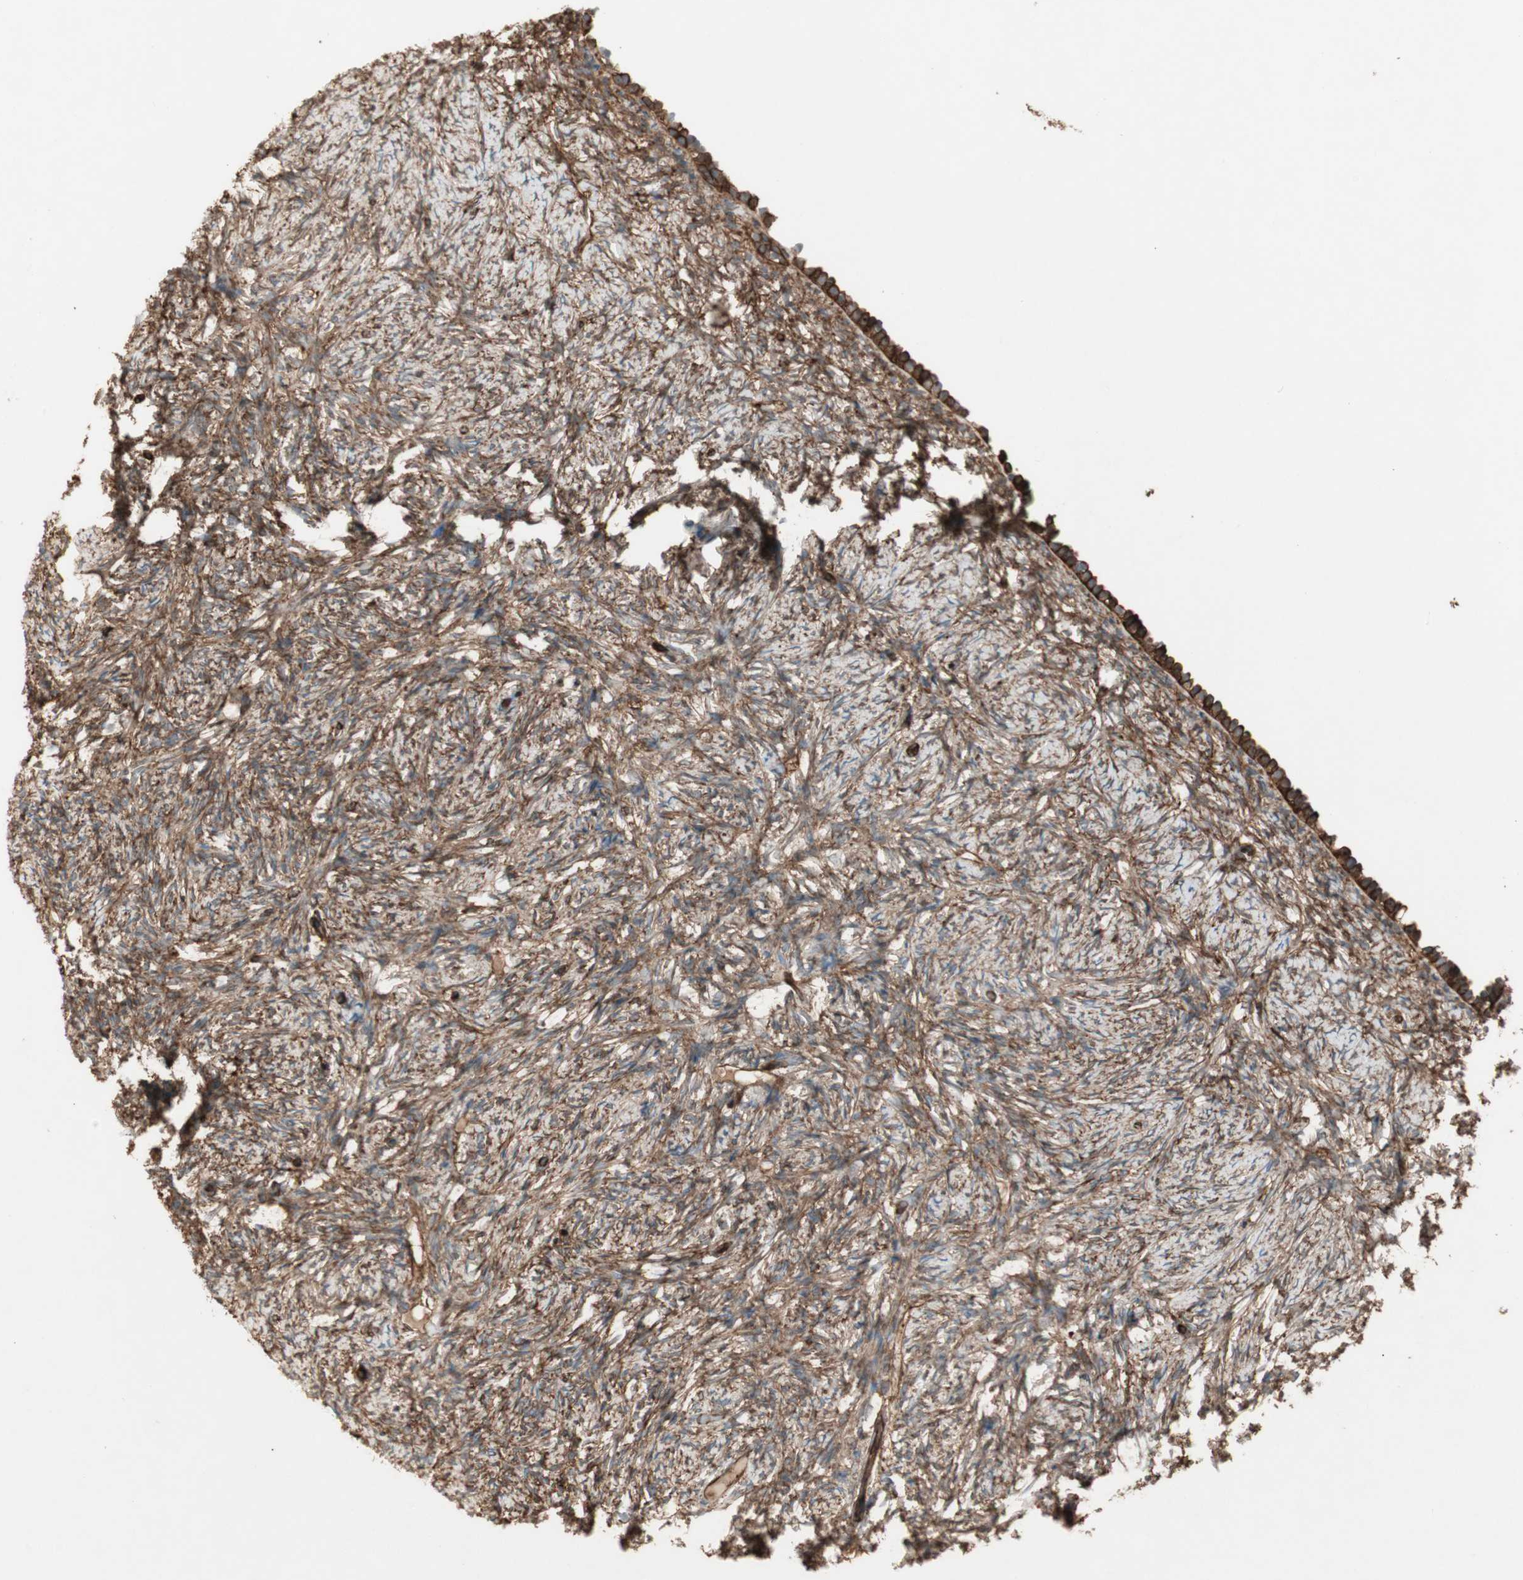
{"staining": {"intensity": "moderate", "quantity": ">75%", "location": "cytoplasmic/membranous"}, "tissue": "ovary", "cell_type": "Ovarian stroma cells", "image_type": "normal", "snomed": [{"axis": "morphology", "description": "Normal tissue, NOS"}, {"axis": "topography", "description": "Ovary"}], "caption": "Normal ovary was stained to show a protein in brown. There is medium levels of moderate cytoplasmic/membranous expression in approximately >75% of ovarian stroma cells.", "gene": "TCP11L1", "patient": {"sex": "female", "age": 60}}